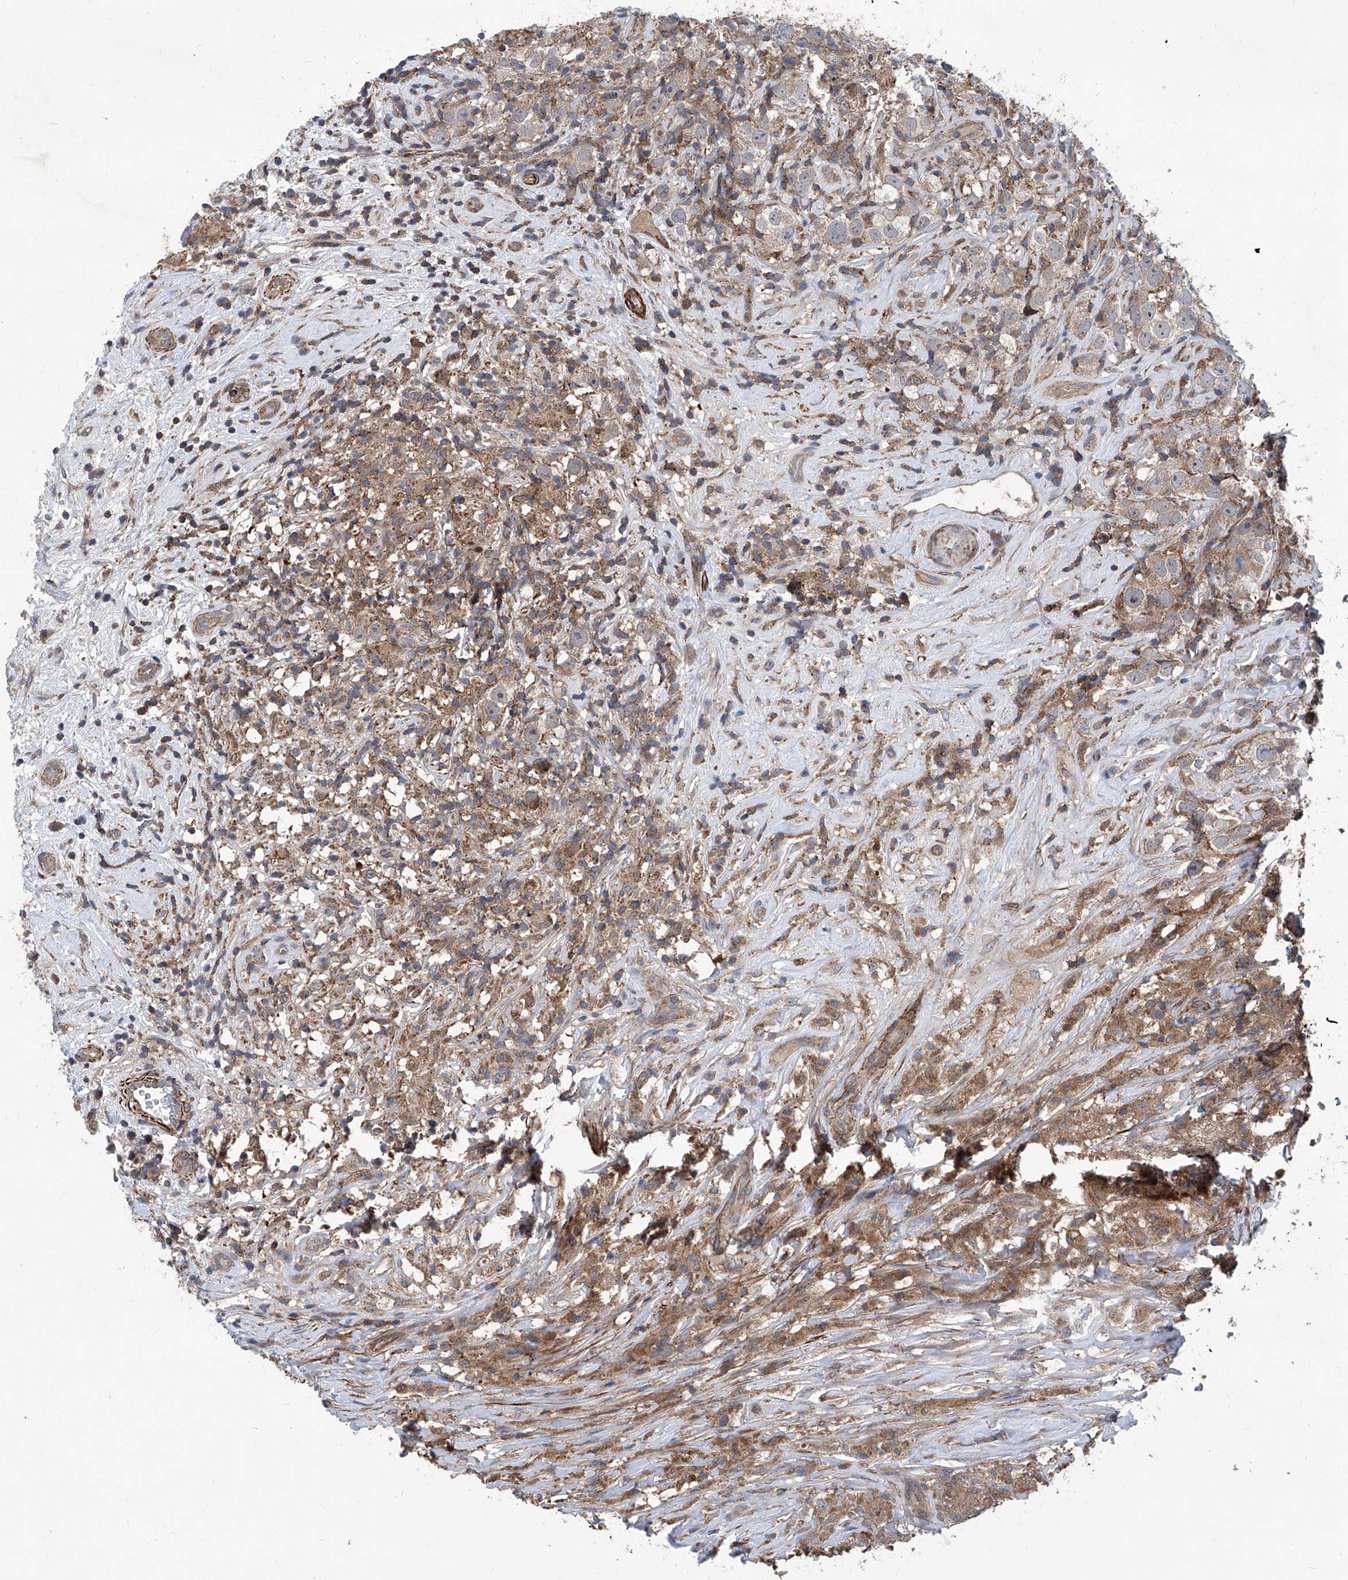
{"staining": {"intensity": "weak", "quantity": ">75%", "location": "cytoplasmic/membranous"}, "tissue": "testis cancer", "cell_type": "Tumor cells", "image_type": "cancer", "snomed": [{"axis": "morphology", "description": "Seminoma, NOS"}, {"axis": "topography", "description": "Testis"}], "caption": "Seminoma (testis) stained with a brown dye reveals weak cytoplasmic/membranous positive positivity in approximately >75% of tumor cells.", "gene": "NT5C3A", "patient": {"sex": "male", "age": 49}}